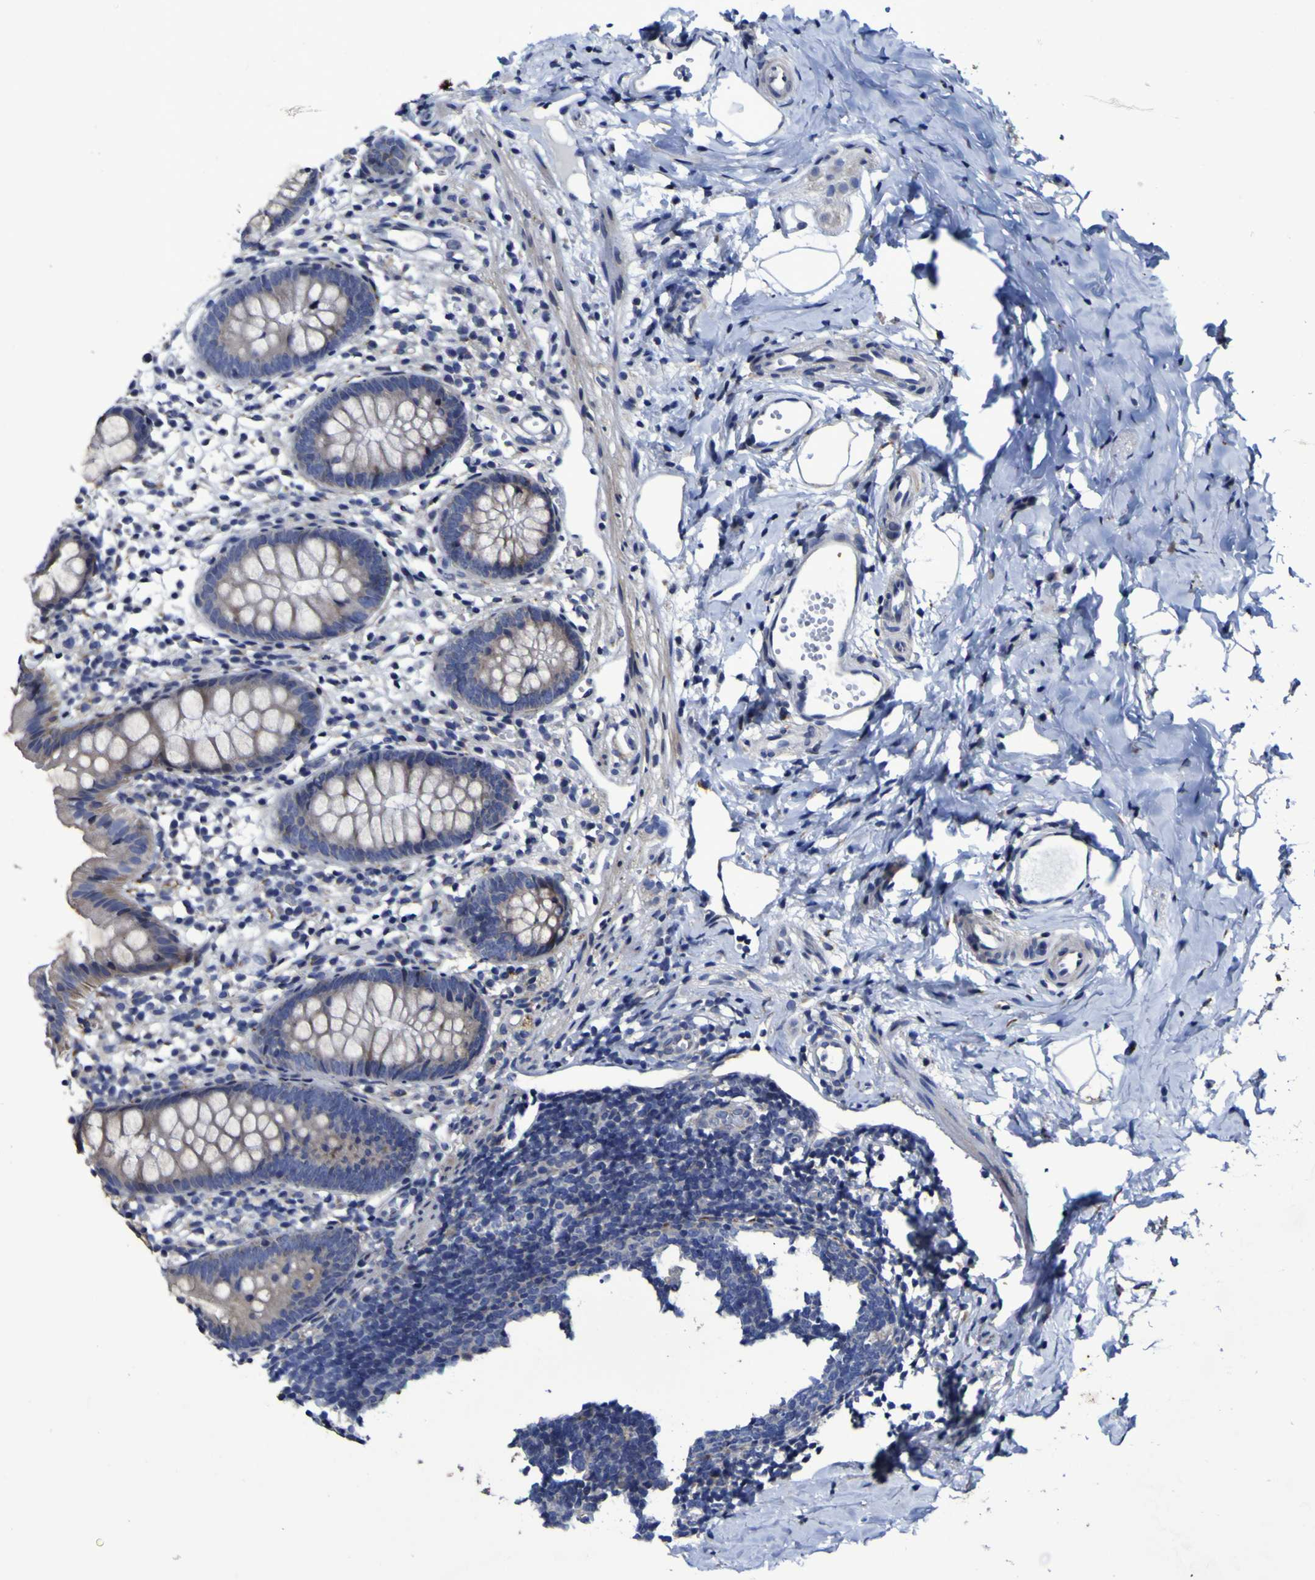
{"staining": {"intensity": "weak", "quantity": "25%-75%", "location": "cytoplasmic/membranous"}, "tissue": "appendix", "cell_type": "Glandular cells", "image_type": "normal", "snomed": [{"axis": "morphology", "description": "Normal tissue, NOS"}, {"axis": "topography", "description": "Appendix"}], "caption": "Immunohistochemistry photomicrograph of normal appendix: appendix stained using IHC exhibits low levels of weak protein expression localized specifically in the cytoplasmic/membranous of glandular cells, appearing as a cytoplasmic/membranous brown color.", "gene": "P3H1", "patient": {"sex": "female", "age": 20}}